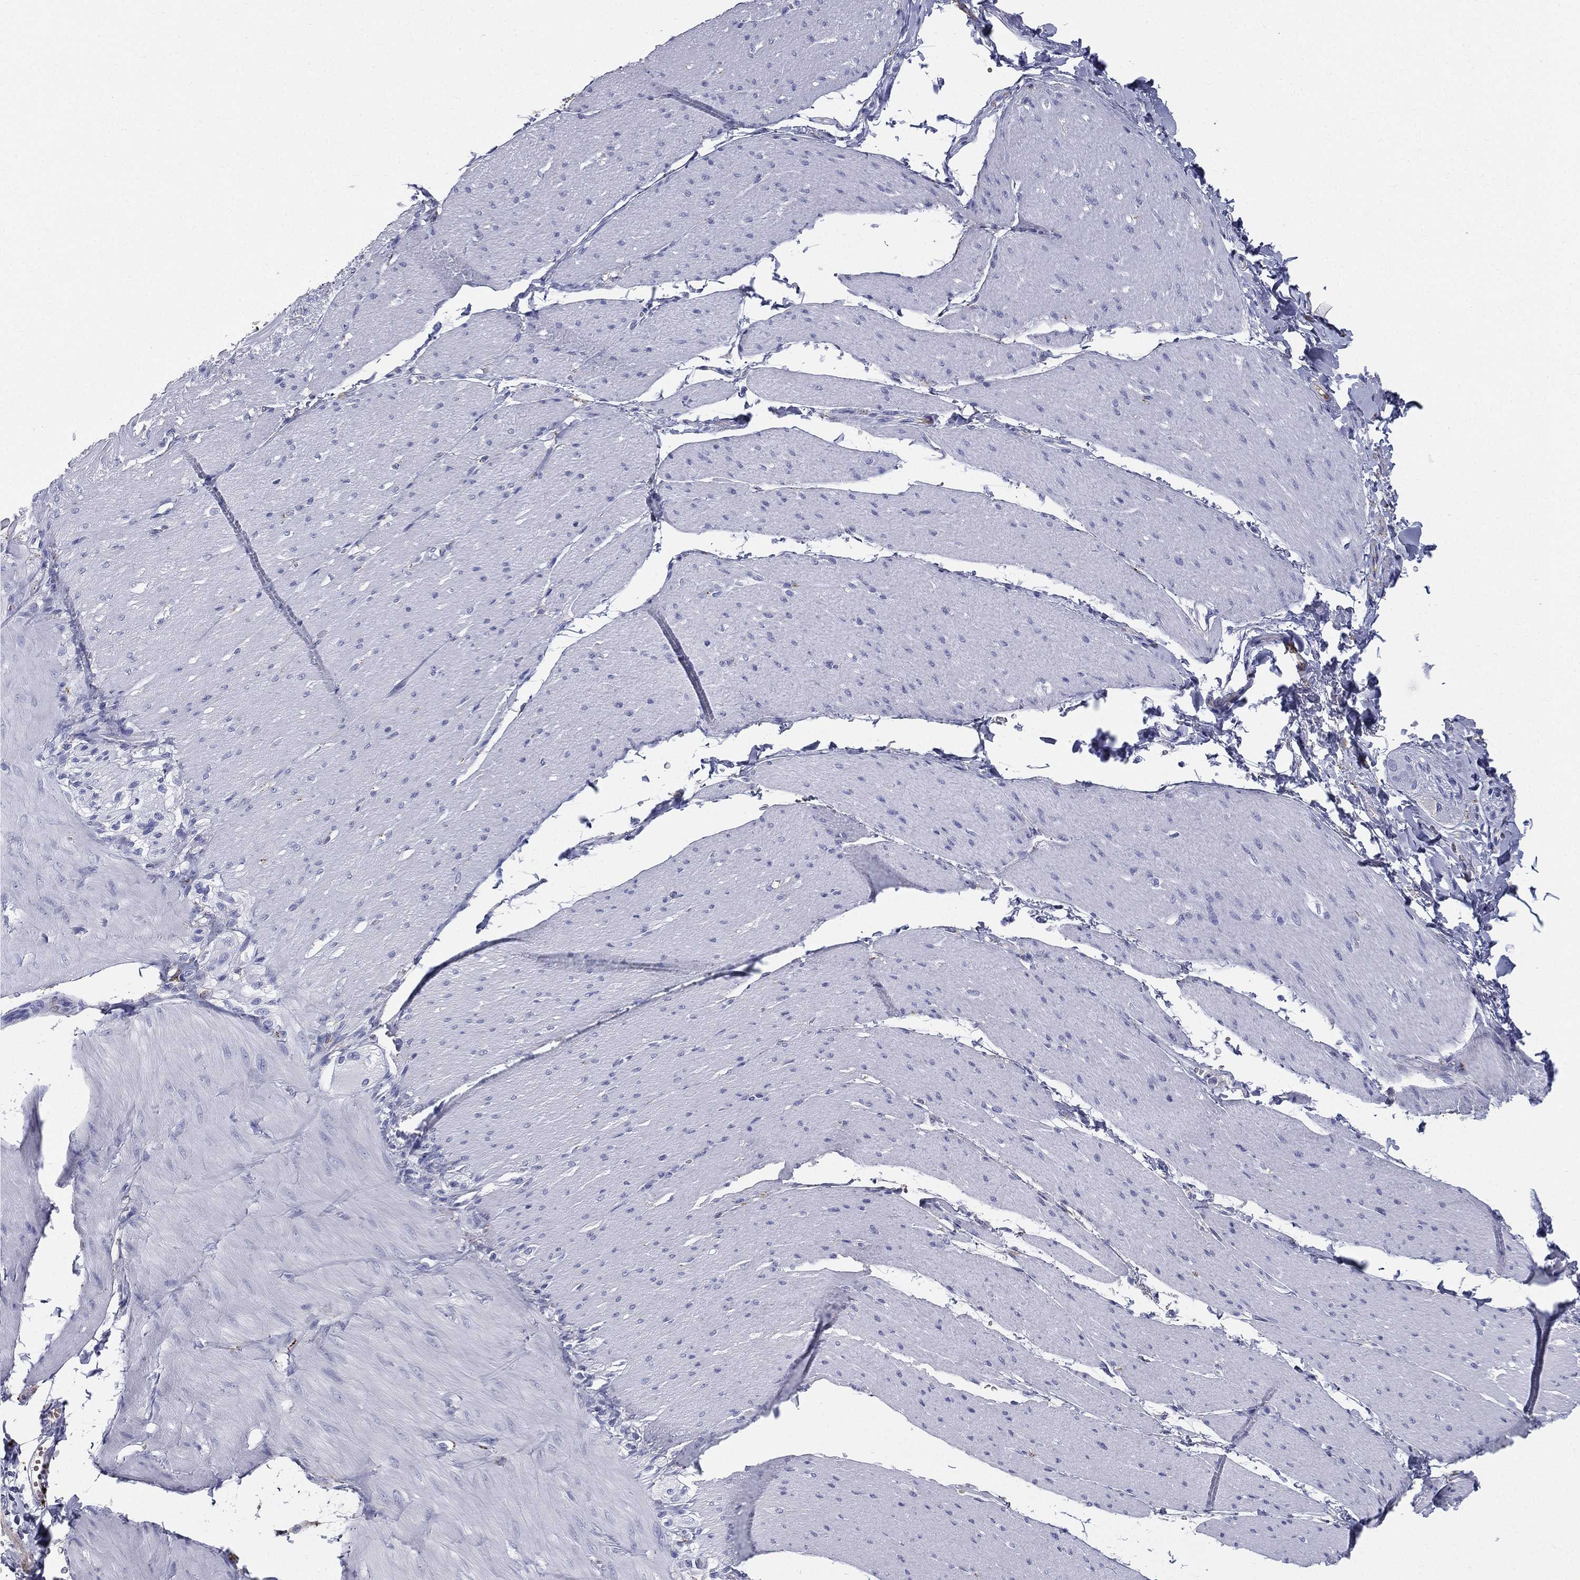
{"staining": {"intensity": "negative", "quantity": "none", "location": "none"}, "tissue": "soft tissue", "cell_type": "Fibroblasts", "image_type": "normal", "snomed": [{"axis": "morphology", "description": "Normal tissue, NOS"}, {"axis": "topography", "description": "Smooth muscle"}, {"axis": "topography", "description": "Duodenum"}, {"axis": "topography", "description": "Peripheral nerve tissue"}], "caption": "Fibroblasts are negative for brown protein staining in benign soft tissue. Nuclei are stained in blue.", "gene": "HP", "patient": {"sex": "female", "age": 61}}